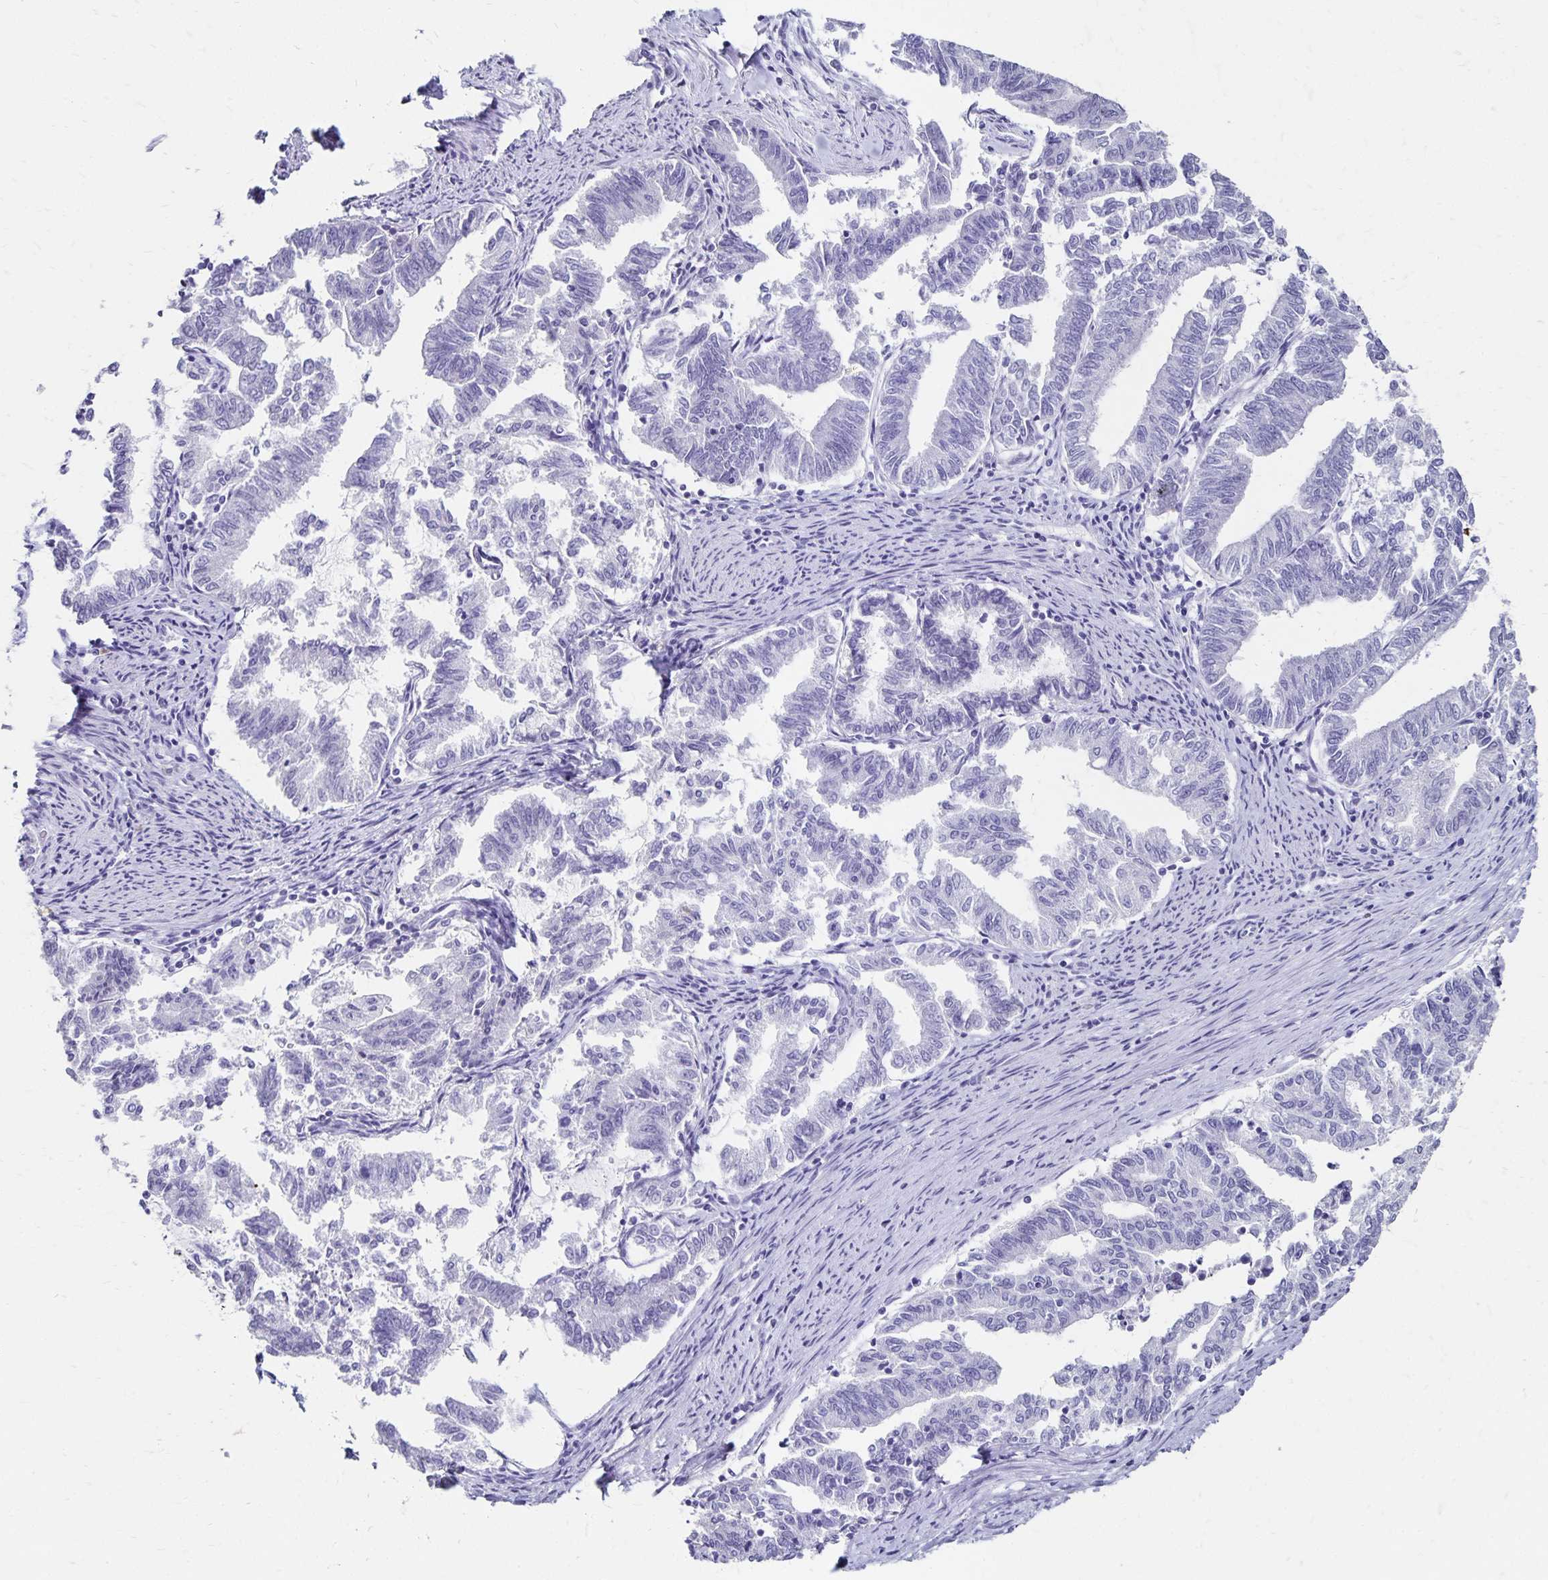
{"staining": {"intensity": "negative", "quantity": "none", "location": "none"}, "tissue": "endometrial cancer", "cell_type": "Tumor cells", "image_type": "cancer", "snomed": [{"axis": "morphology", "description": "Adenocarcinoma, NOS"}, {"axis": "topography", "description": "Endometrium"}], "caption": "A micrograph of adenocarcinoma (endometrial) stained for a protein shows no brown staining in tumor cells.", "gene": "DYNLT4", "patient": {"sex": "female", "age": 79}}